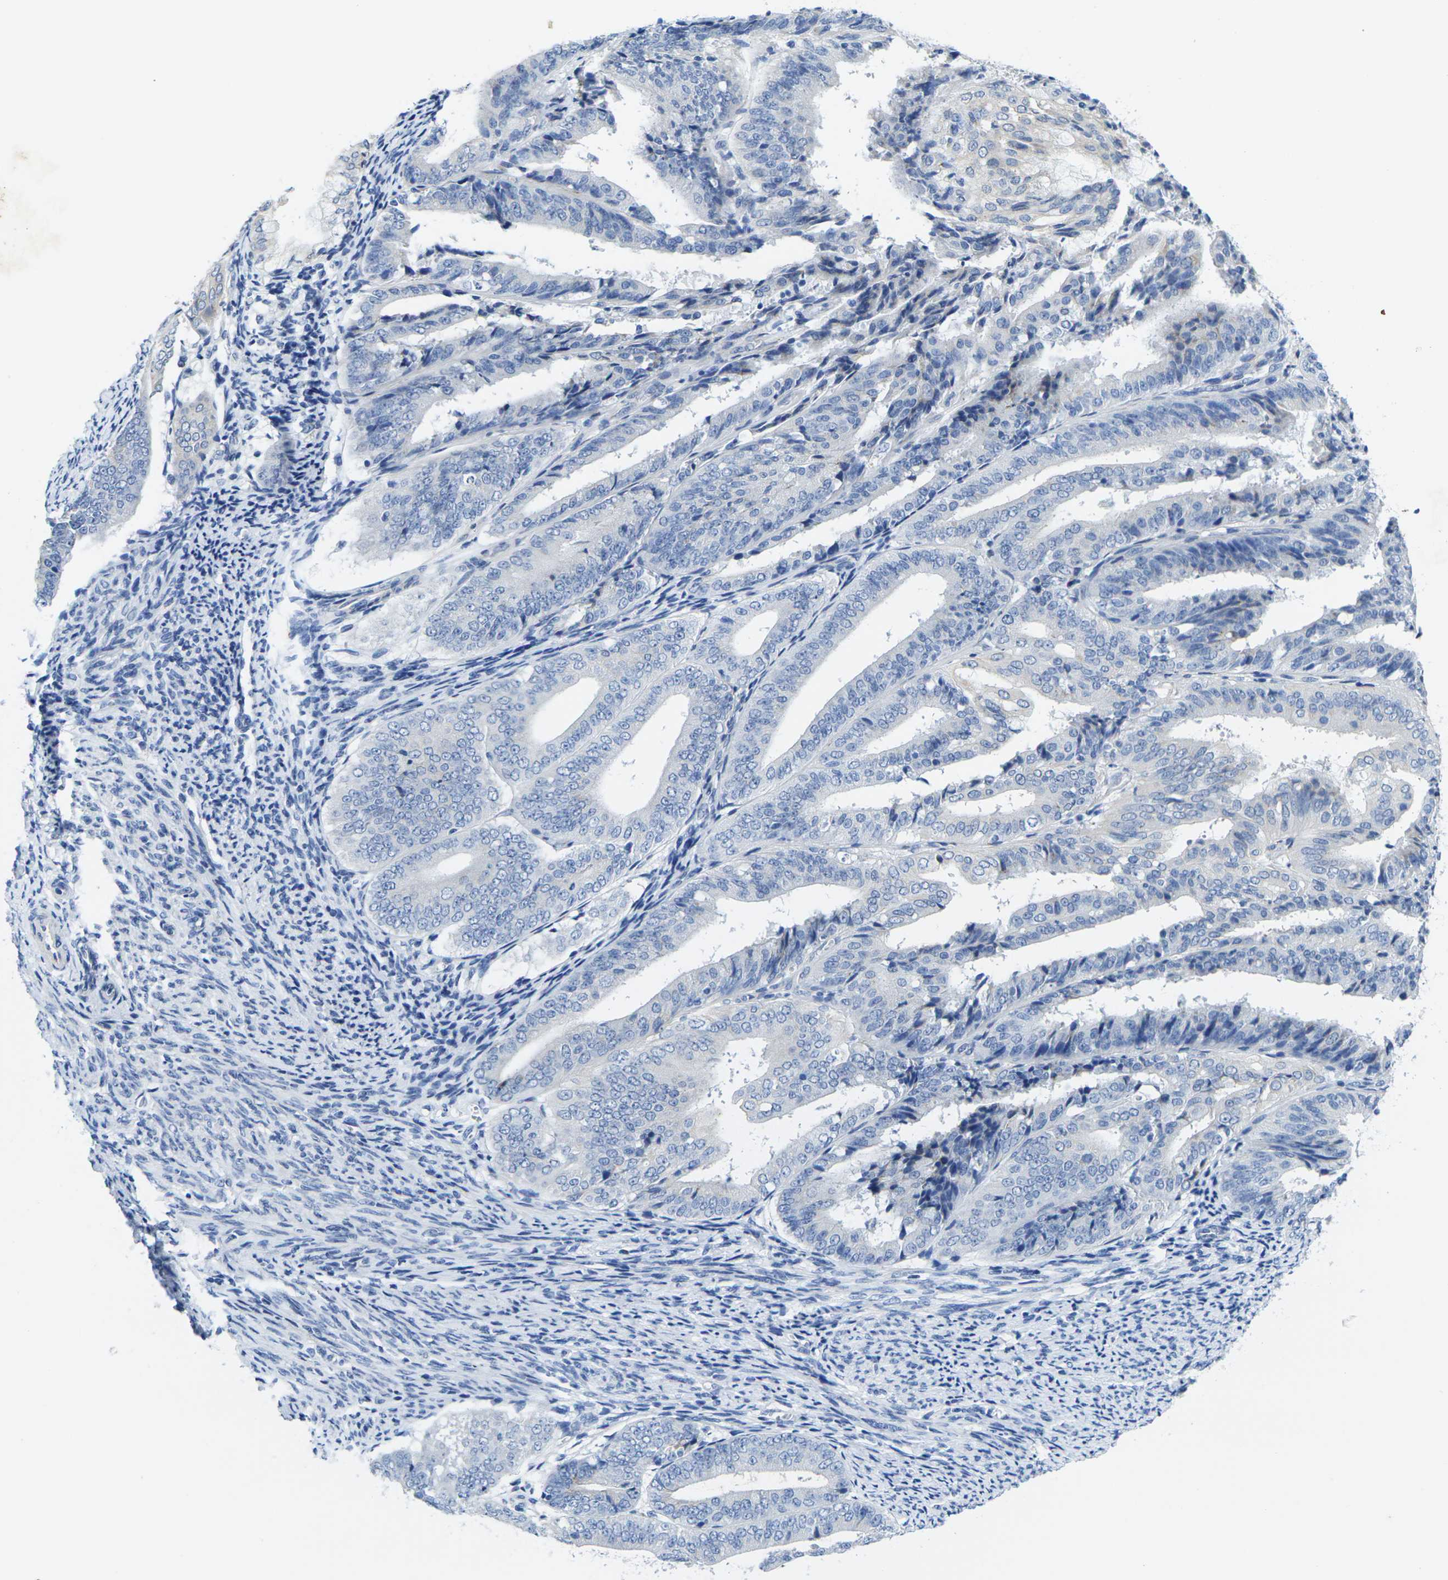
{"staining": {"intensity": "negative", "quantity": "none", "location": "none"}, "tissue": "endometrial cancer", "cell_type": "Tumor cells", "image_type": "cancer", "snomed": [{"axis": "morphology", "description": "Adenocarcinoma, NOS"}, {"axis": "topography", "description": "Endometrium"}], "caption": "Image shows no significant protein staining in tumor cells of endometrial adenocarcinoma.", "gene": "CRK", "patient": {"sex": "female", "age": 63}}